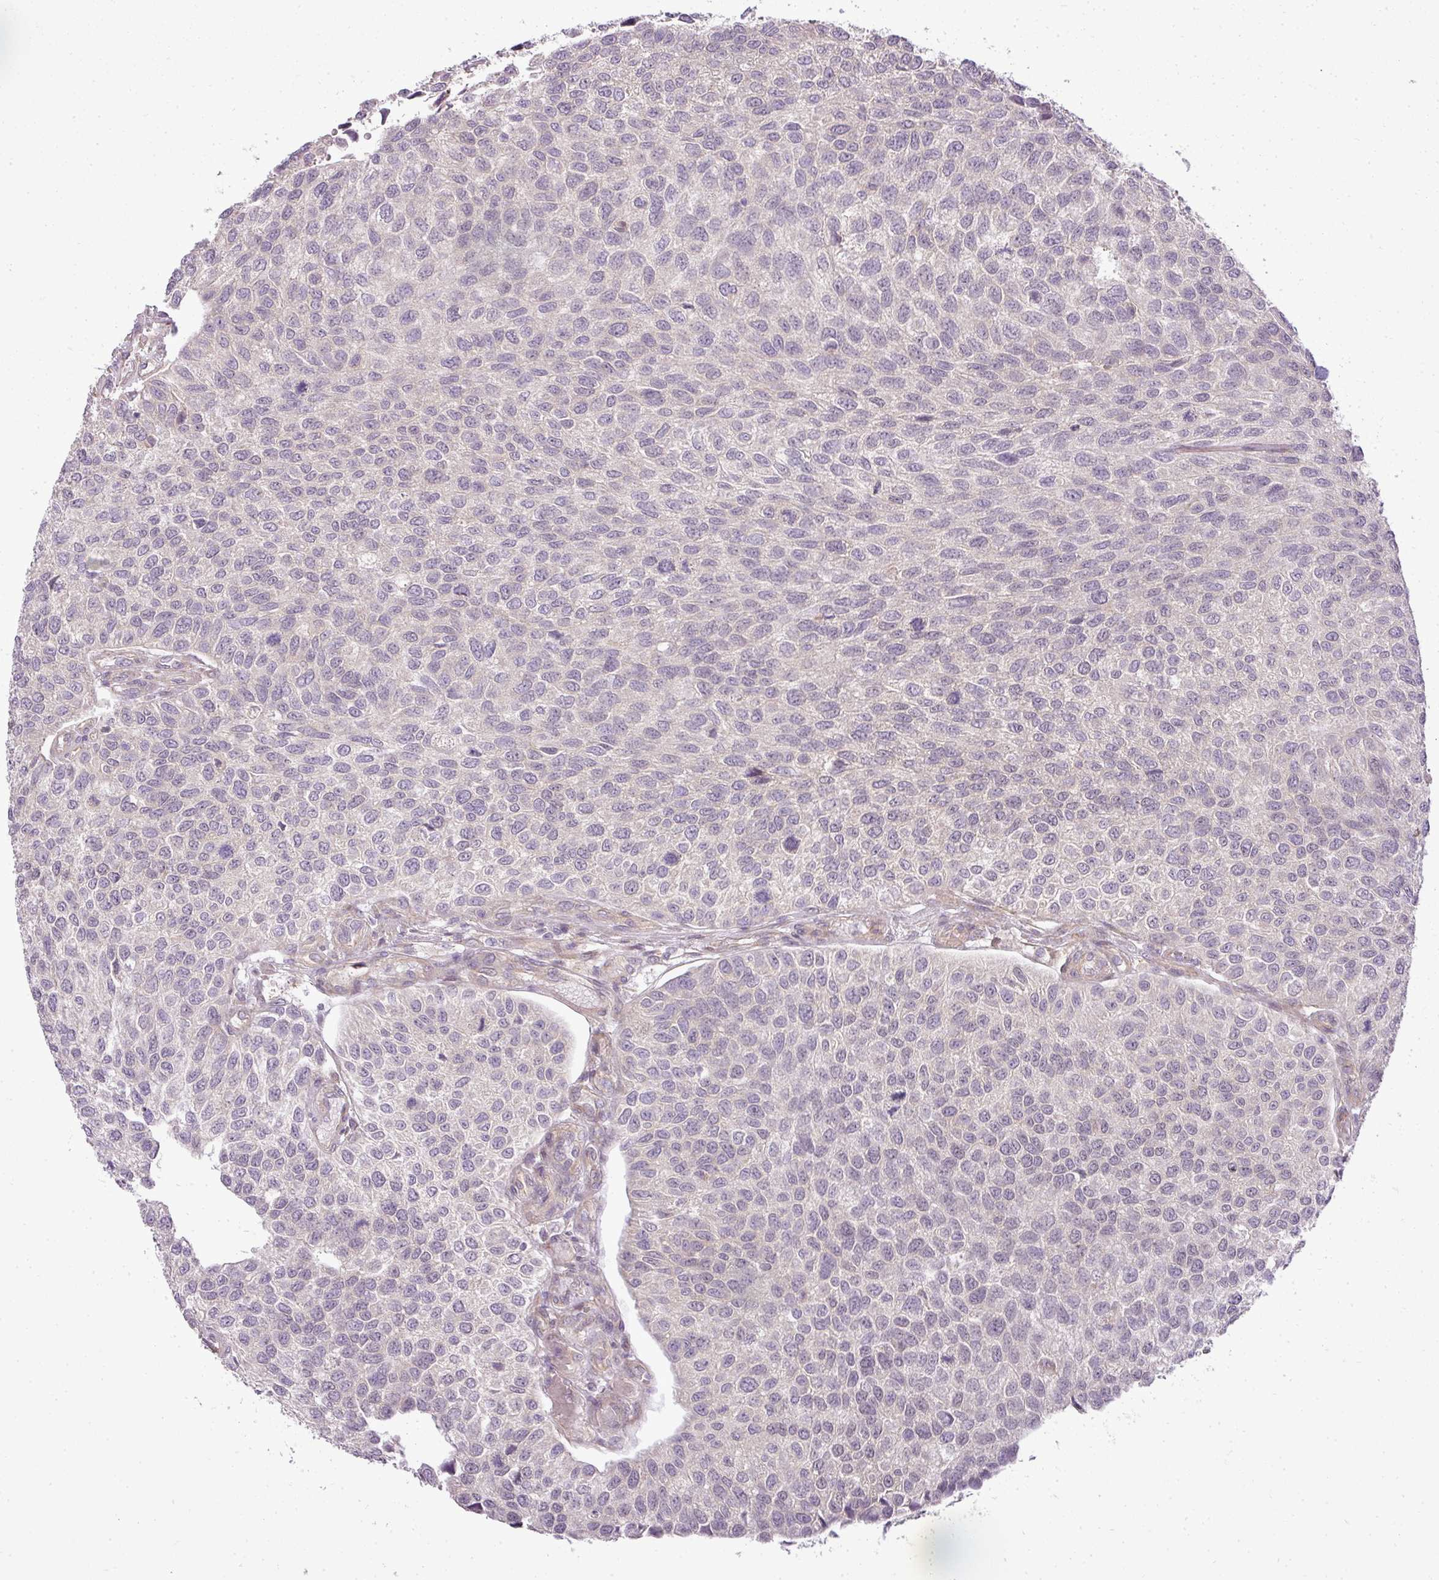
{"staining": {"intensity": "negative", "quantity": "none", "location": "none"}, "tissue": "urothelial cancer", "cell_type": "Tumor cells", "image_type": "cancer", "snomed": [{"axis": "morphology", "description": "Urothelial carcinoma, NOS"}, {"axis": "topography", "description": "Urinary bladder"}], "caption": "The IHC histopathology image has no significant expression in tumor cells of urothelial cancer tissue.", "gene": "PDRG1", "patient": {"sex": "male", "age": 55}}